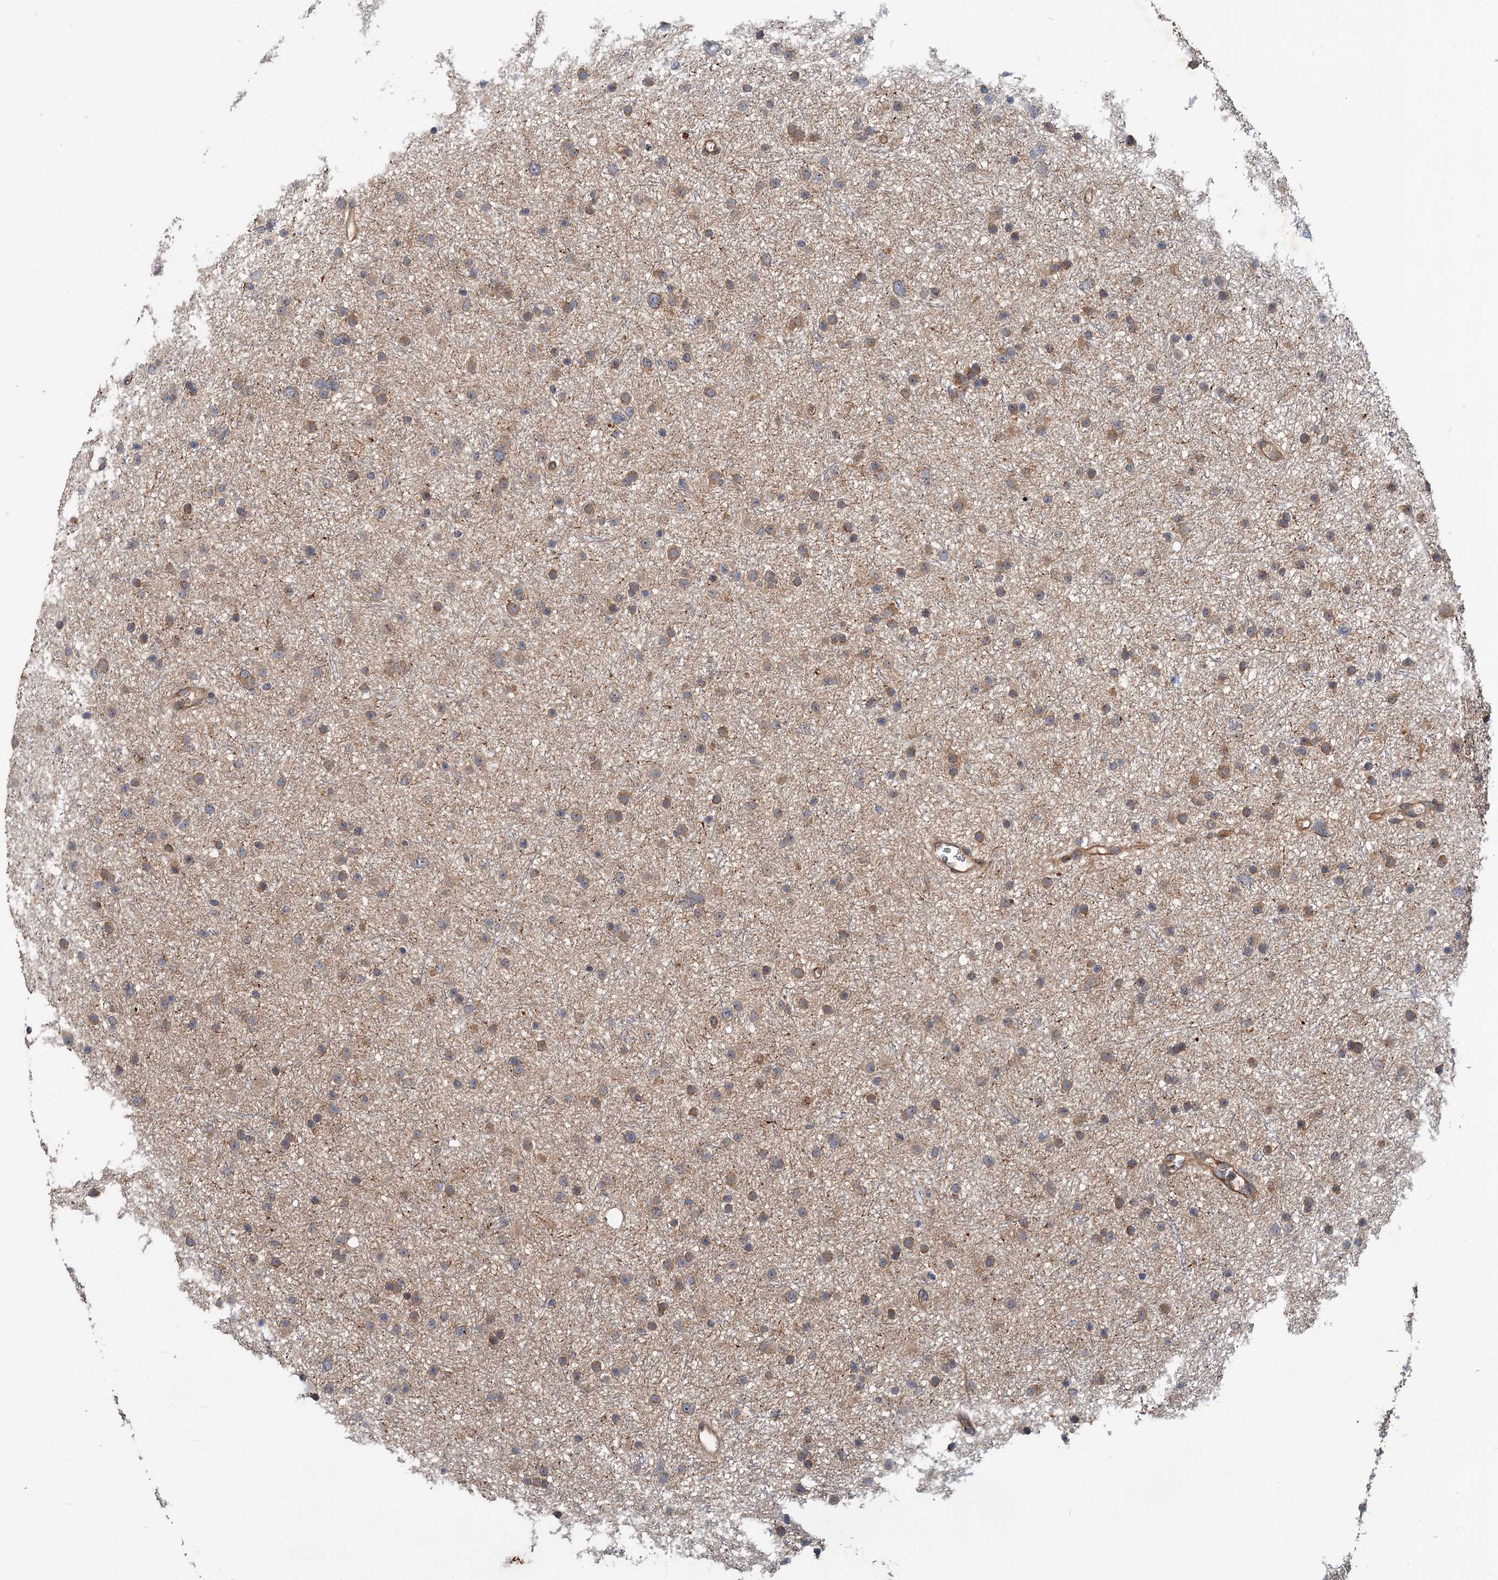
{"staining": {"intensity": "moderate", "quantity": ">75%", "location": "cytoplasmic/membranous"}, "tissue": "glioma", "cell_type": "Tumor cells", "image_type": "cancer", "snomed": [{"axis": "morphology", "description": "Glioma, malignant, Low grade"}, {"axis": "topography", "description": "Cerebral cortex"}], "caption": "Immunohistochemical staining of human low-grade glioma (malignant) demonstrates medium levels of moderate cytoplasmic/membranous staining in approximately >75% of tumor cells.", "gene": "PKN2", "patient": {"sex": "female", "age": 39}}